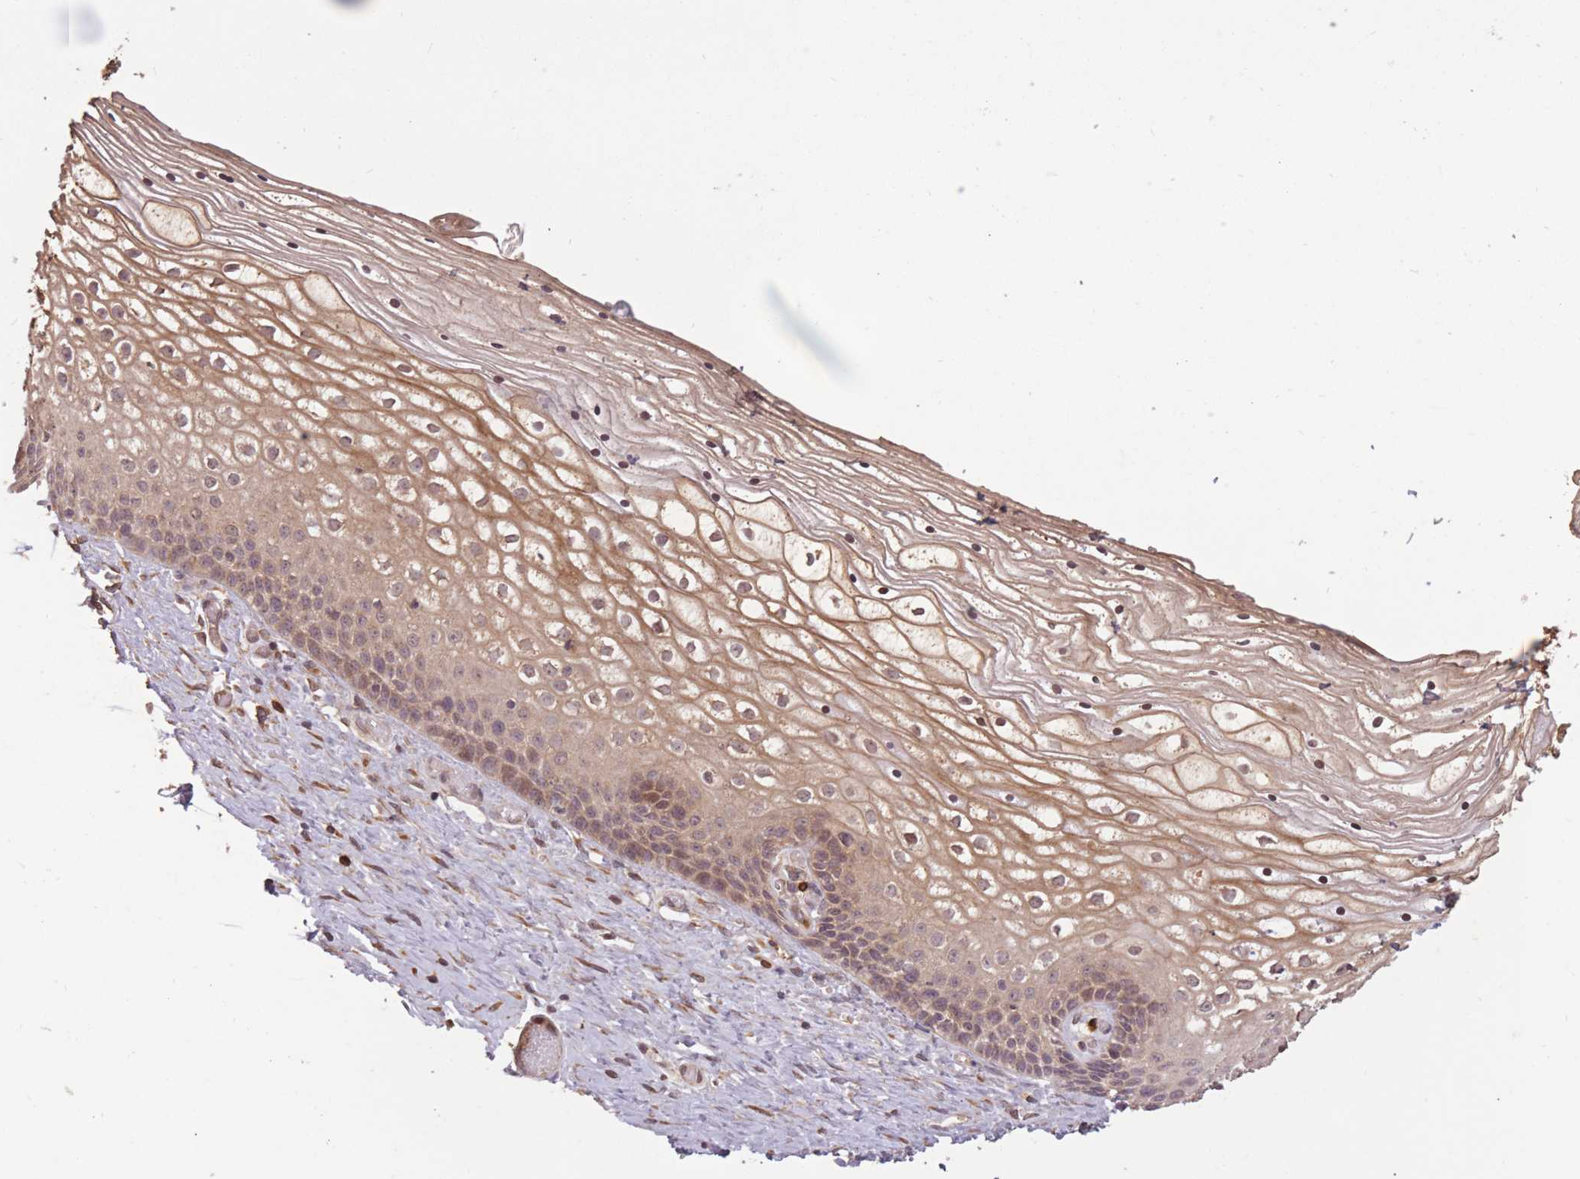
{"staining": {"intensity": "moderate", "quantity": ">75%", "location": "cytoplasmic/membranous,nuclear"}, "tissue": "vagina", "cell_type": "Squamous epithelial cells", "image_type": "normal", "snomed": [{"axis": "morphology", "description": "Normal tissue, NOS"}, {"axis": "topography", "description": "Vagina"}], "caption": "IHC photomicrograph of benign vagina stained for a protein (brown), which shows medium levels of moderate cytoplasmic/membranous,nuclear expression in approximately >75% of squamous epithelial cells.", "gene": "ERBB3", "patient": {"sex": "female", "age": 59}}